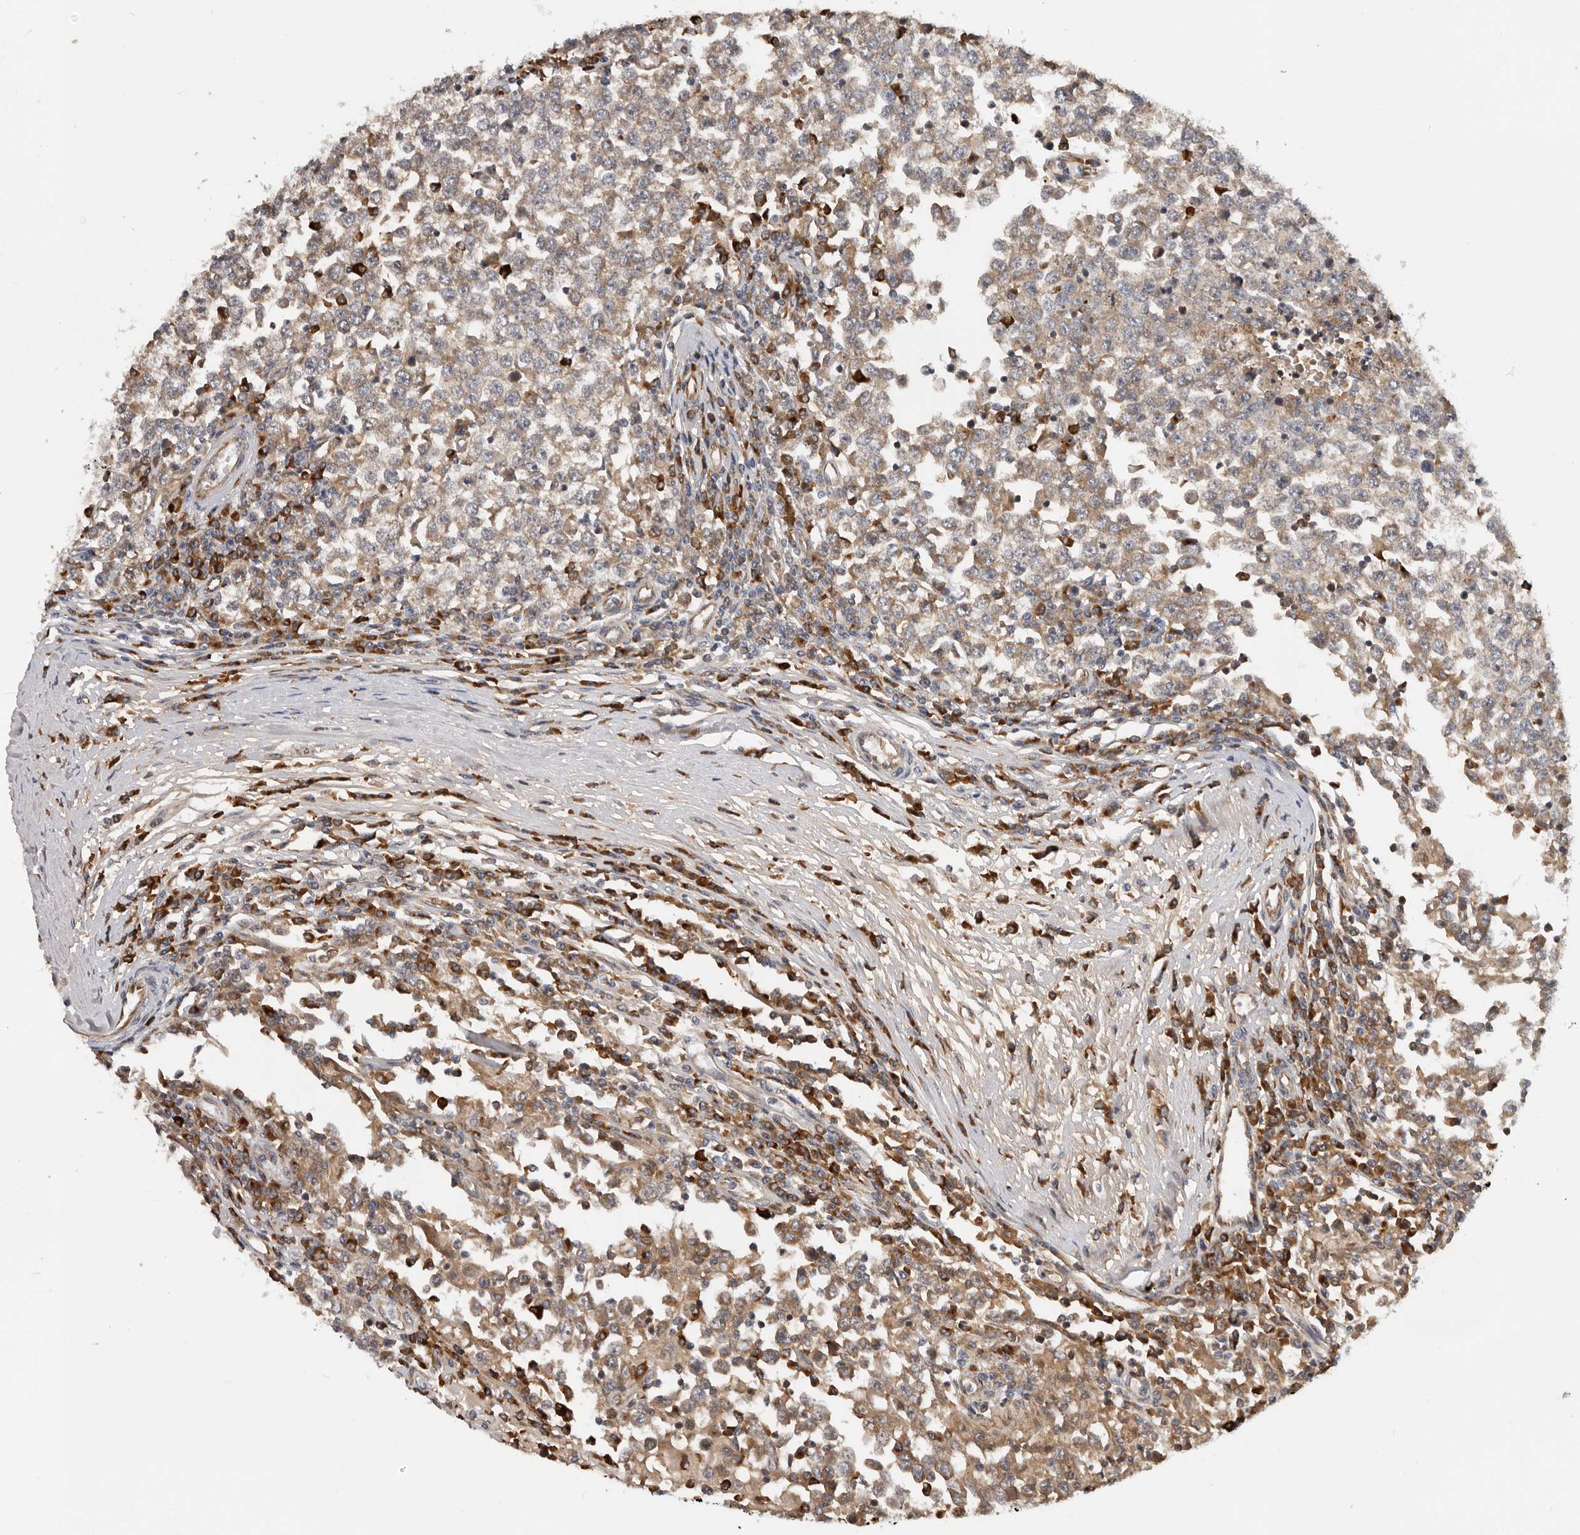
{"staining": {"intensity": "weak", "quantity": ">75%", "location": "cytoplasmic/membranous"}, "tissue": "testis cancer", "cell_type": "Tumor cells", "image_type": "cancer", "snomed": [{"axis": "morphology", "description": "Seminoma, NOS"}, {"axis": "topography", "description": "Testis"}], "caption": "Immunohistochemistry (IHC) photomicrograph of neoplastic tissue: human testis cancer (seminoma) stained using IHC shows low levels of weak protein expression localized specifically in the cytoplasmic/membranous of tumor cells, appearing as a cytoplasmic/membranous brown color.", "gene": "RNF157", "patient": {"sex": "male", "age": 65}}